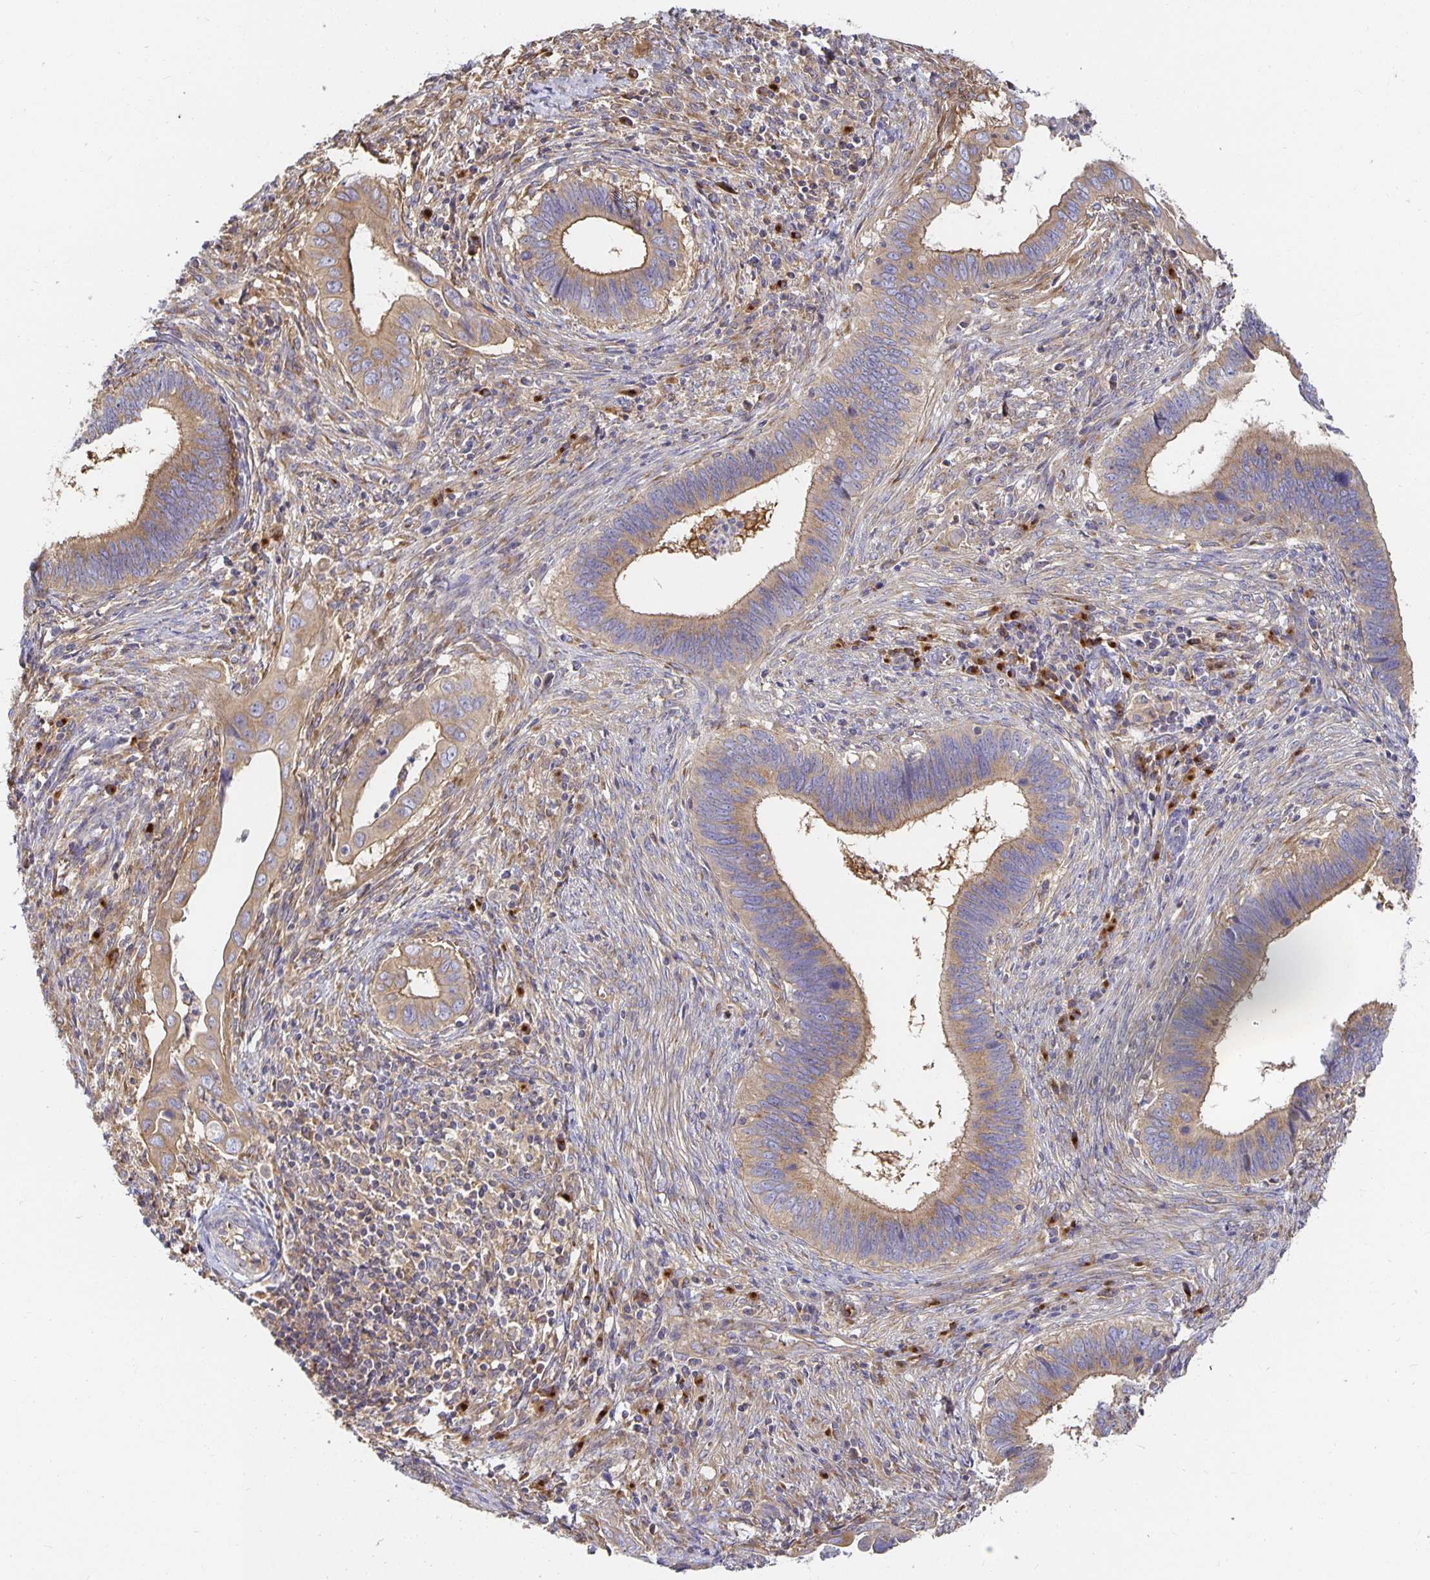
{"staining": {"intensity": "moderate", "quantity": ">75%", "location": "cytoplasmic/membranous"}, "tissue": "cervical cancer", "cell_type": "Tumor cells", "image_type": "cancer", "snomed": [{"axis": "morphology", "description": "Adenocarcinoma, NOS"}, {"axis": "topography", "description": "Cervix"}], "caption": "About >75% of tumor cells in human cervical cancer show moderate cytoplasmic/membranous protein staining as visualized by brown immunohistochemical staining.", "gene": "USO1", "patient": {"sex": "female", "age": 42}}